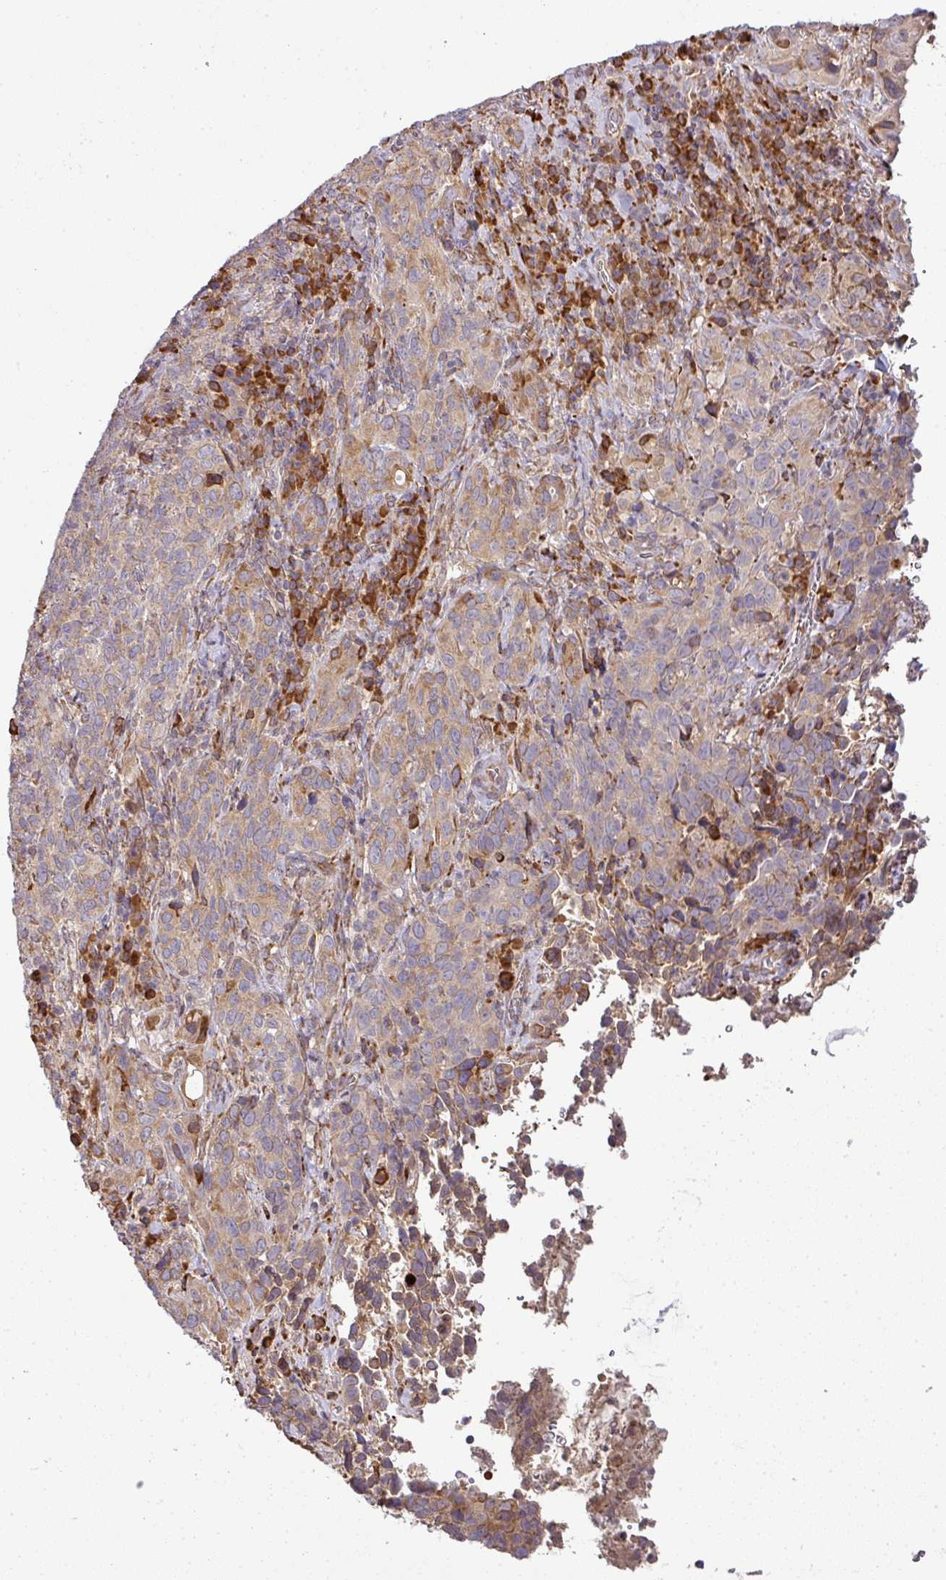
{"staining": {"intensity": "moderate", "quantity": "25%-75%", "location": "cytoplasmic/membranous"}, "tissue": "cervical cancer", "cell_type": "Tumor cells", "image_type": "cancer", "snomed": [{"axis": "morphology", "description": "Squamous cell carcinoma, NOS"}, {"axis": "topography", "description": "Cervix"}], "caption": "About 25%-75% of tumor cells in cervical cancer reveal moderate cytoplasmic/membranous protein staining as visualized by brown immunohistochemical staining.", "gene": "GALP", "patient": {"sex": "female", "age": 51}}